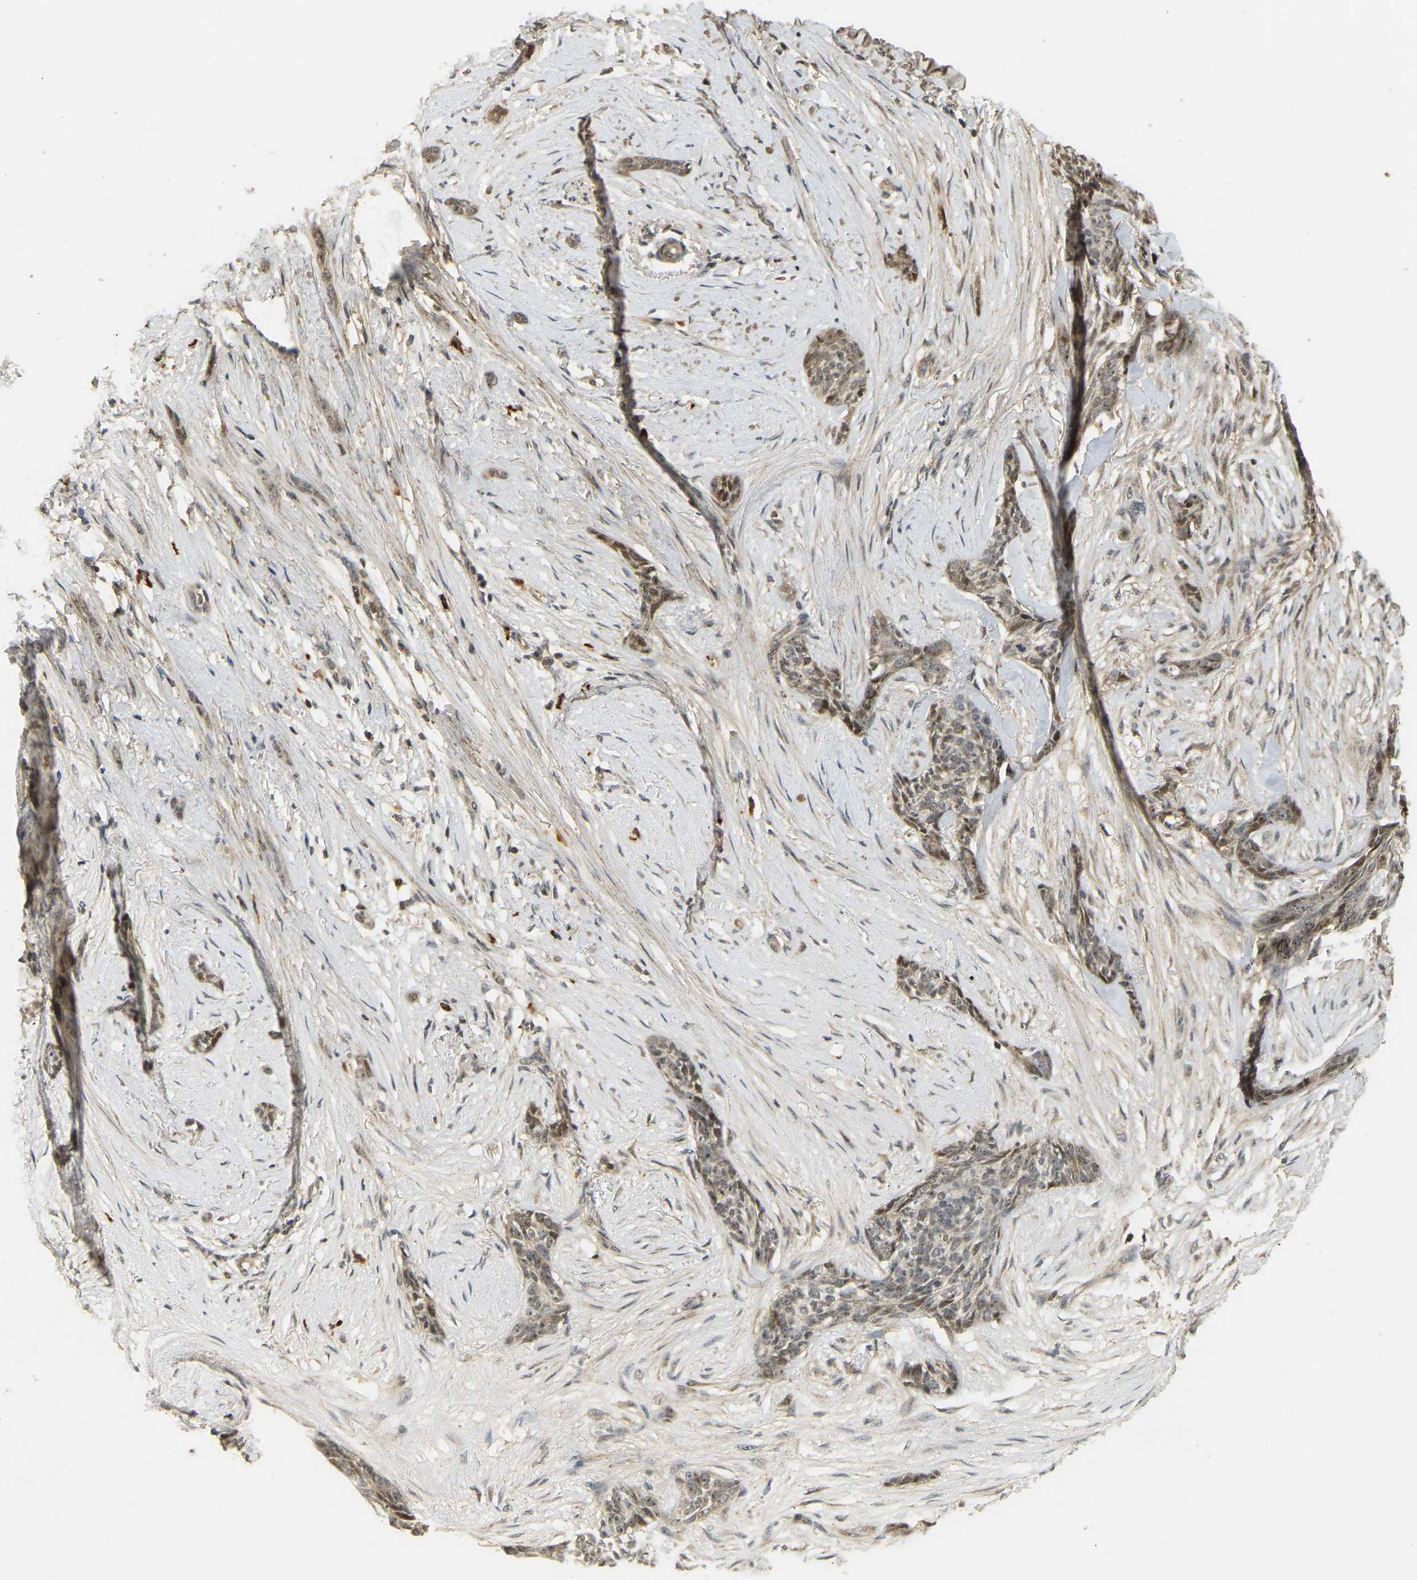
{"staining": {"intensity": "weak", "quantity": ">75%", "location": "cytoplasmic/membranous,nuclear"}, "tissue": "skin cancer", "cell_type": "Tumor cells", "image_type": "cancer", "snomed": [{"axis": "morphology", "description": "Basal cell carcinoma"}, {"axis": "morphology", "description": "Adnexal tumor, benign"}, {"axis": "topography", "description": "Skin"}], "caption": "There is low levels of weak cytoplasmic/membranous and nuclear positivity in tumor cells of skin benign adnexal tumor, as demonstrated by immunohistochemical staining (brown color).", "gene": "BRF2", "patient": {"sex": "female", "age": 42}}